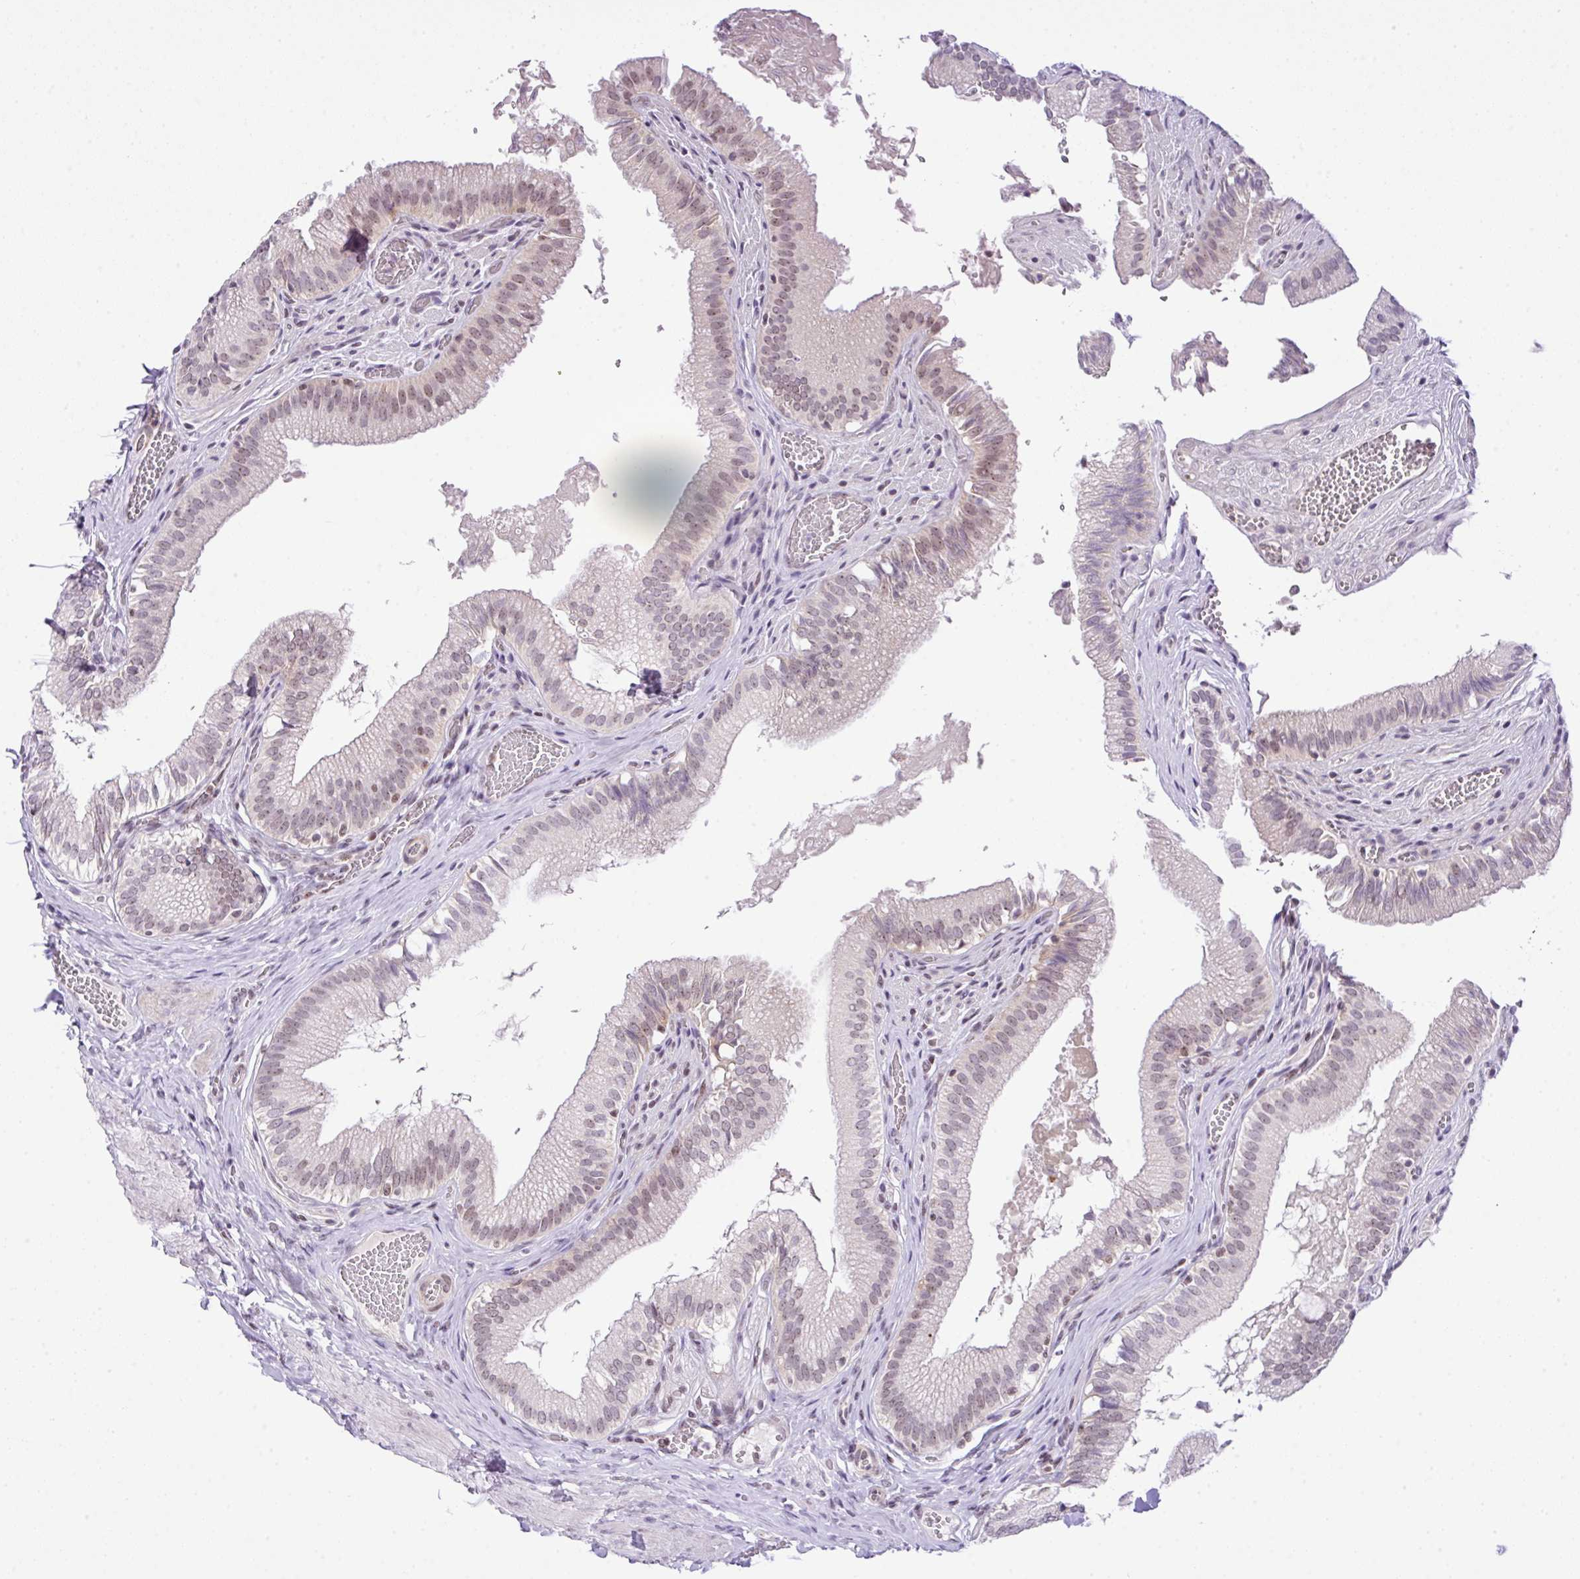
{"staining": {"intensity": "moderate", "quantity": "25%-75%", "location": "nuclear"}, "tissue": "gallbladder", "cell_type": "Glandular cells", "image_type": "normal", "snomed": [{"axis": "morphology", "description": "Normal tissue, NOS"}, {"axis": "topography", "description": "Gallbladder"}, {"axis": "topography", "description": "Peripheral nerve tissue"}], "caption": "Moderate nuclear positivity is seen in approximately 25%-75% of glandular cells in unremarkable gallbladder. The protein is shown in brown color, while the nuclei are stained blue.", "gene": "CCDC137", "patient": {"sex": "male", "age": 17}}